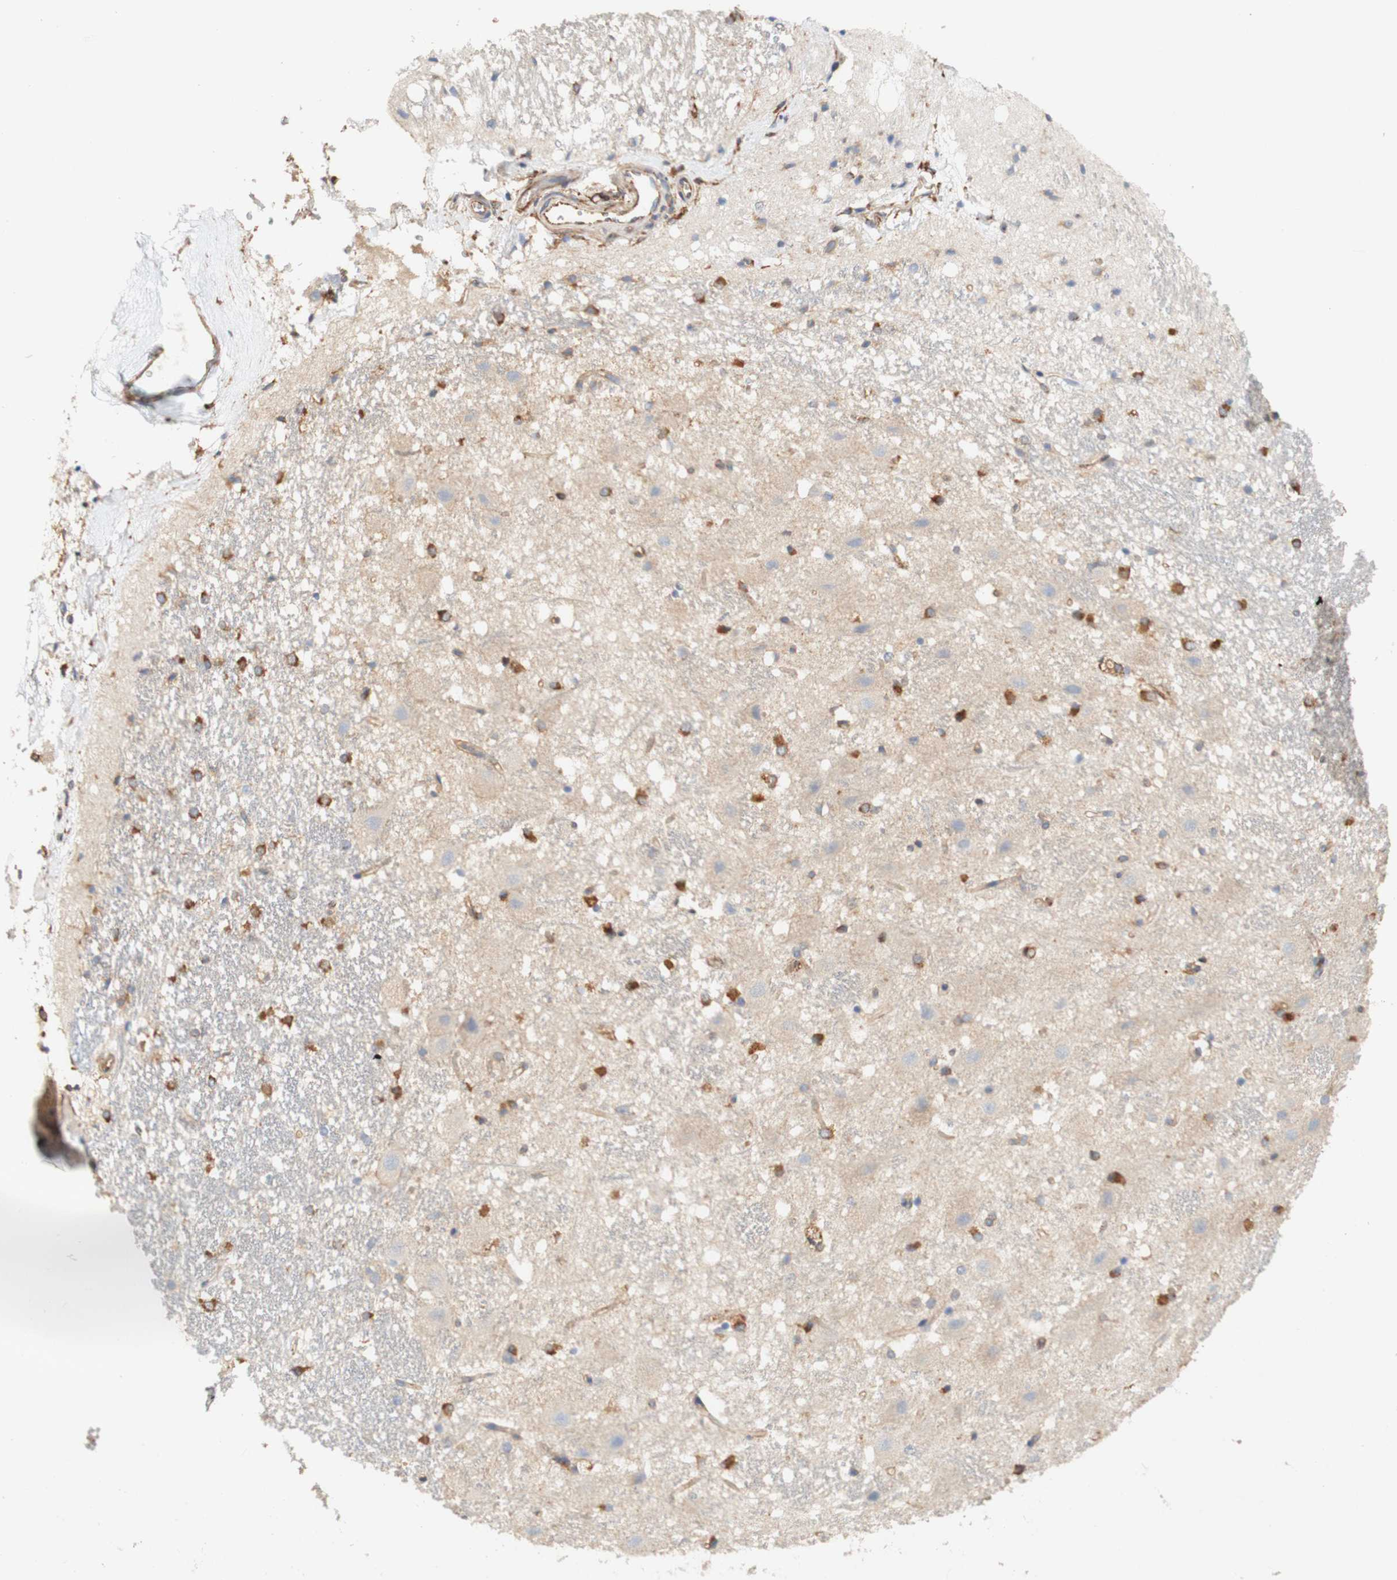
{"staining": {"intensity": "moderate", "quantity": "25%-75%", "location": "cytoplasmic/membranous"}, "tissue": "hippocampus", "cell_type": "Glial cells", "image_type": "normal", "snomed": [{"axis": "morphology", "description": "Normal tissue, NOS"}, {"axis": "topography", "description": "Hippocampus"}], "caption": "Normal hippocampus was stained to show a protein in brown. There is medium levels of moderate cytoplasmic/membranous staining in about 25%-75% of glial cells. (IHC, brightfield microscopy, high magnification).", "gene": "EIF2AK4", "patient": {"sex": "female", "age": 19}}